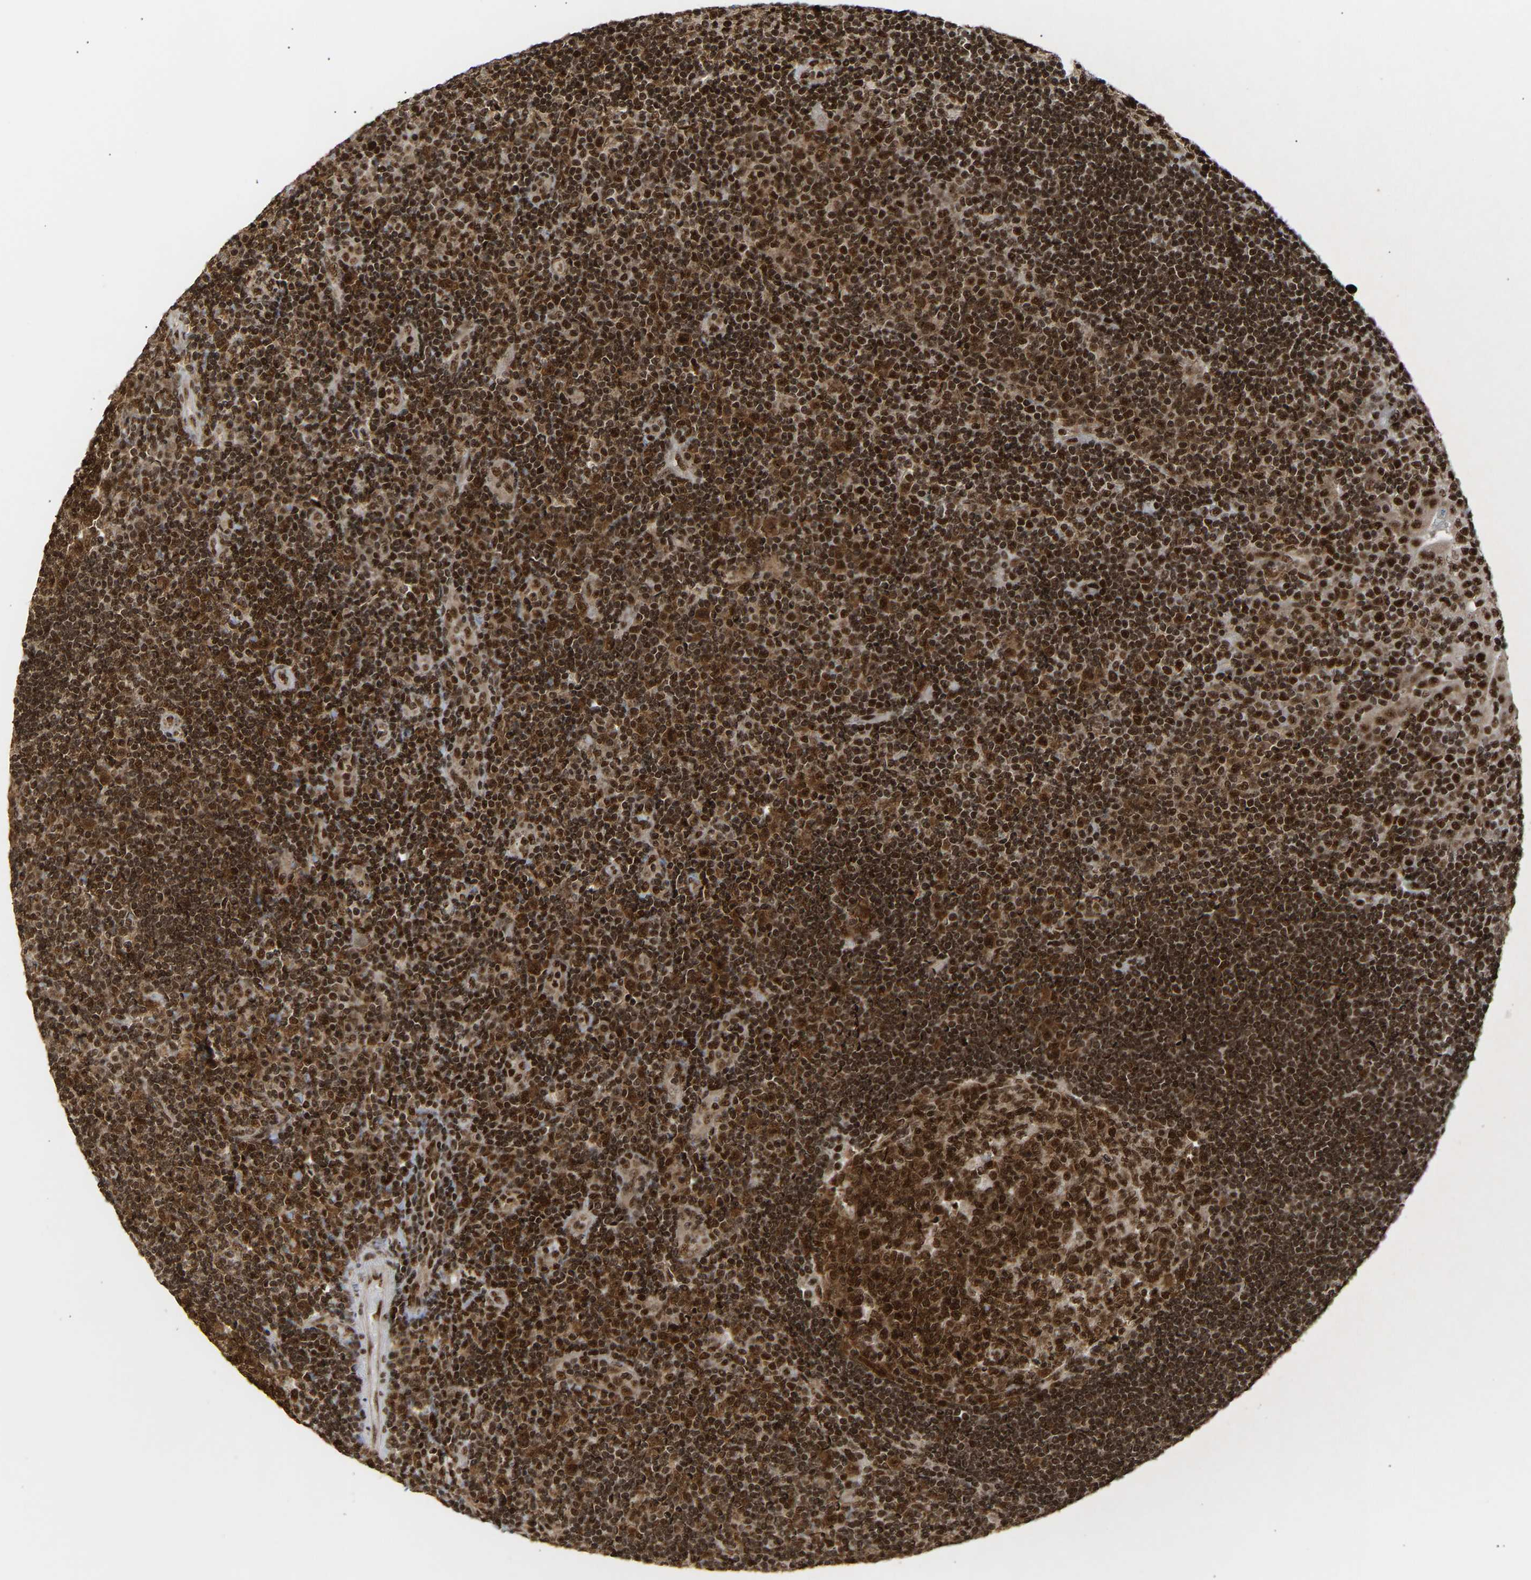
{"staining": {"intensity": "strong", "quantity": ">75%", "location": "cytoplasmic/membranous,nuclear"}, "tissue": "tonsil", "cell_type": "Germinal center cells", "image_type": "normal", "snomed": [{"axis": "morphology", "description": "Normal tissue, NOS"}, {"axis": "topography", "description": "Tonsil"}], "caption": "Approximately >75% of germinal center cells in benign human tonsil reveal strong cytoplasmic/membranous,nuclear protein positivity as visualized by brown immunohistochemical staining.", "gene": "ALYREF", "patient": {"sex": "female", "age": 40}}